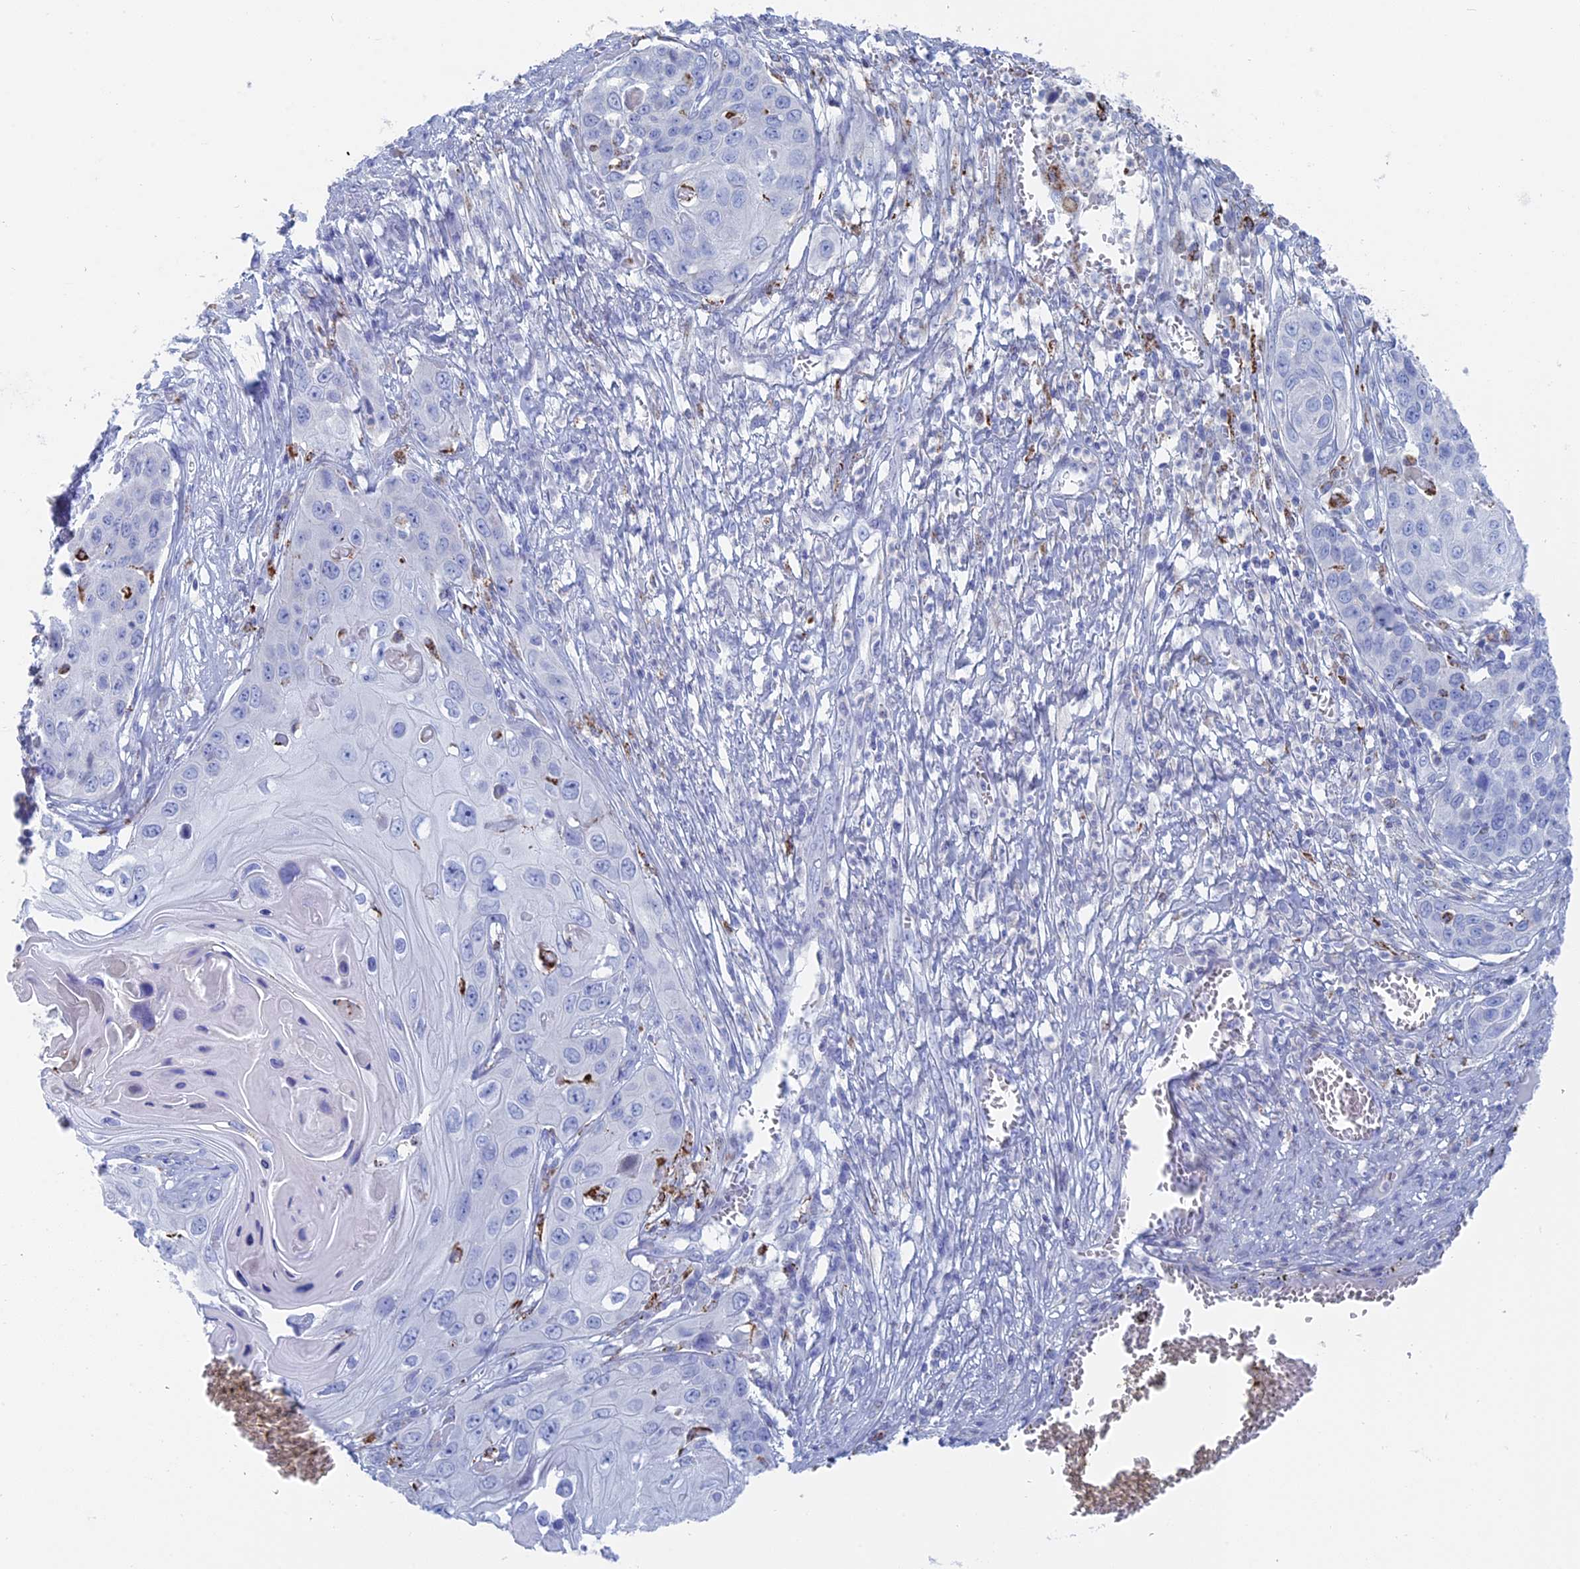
{"staining": {"intensity": "negative", "quantity": "none", "location": "none"}, "tissue": "skin cancer", "cell_type": "Tumor cells", "image_type": "cancer", "snomed": [{"axis": "morphology", "description": "Squamous cell carcinoma, NOS"}, {"axis": "topography", "description": "Skin"}], "caption": "There is no significant staining in tumor cells of squamous cell carcinoma (skin).", "gene": "ALMS1", "patient": {"sex": "male", "age": 55}}